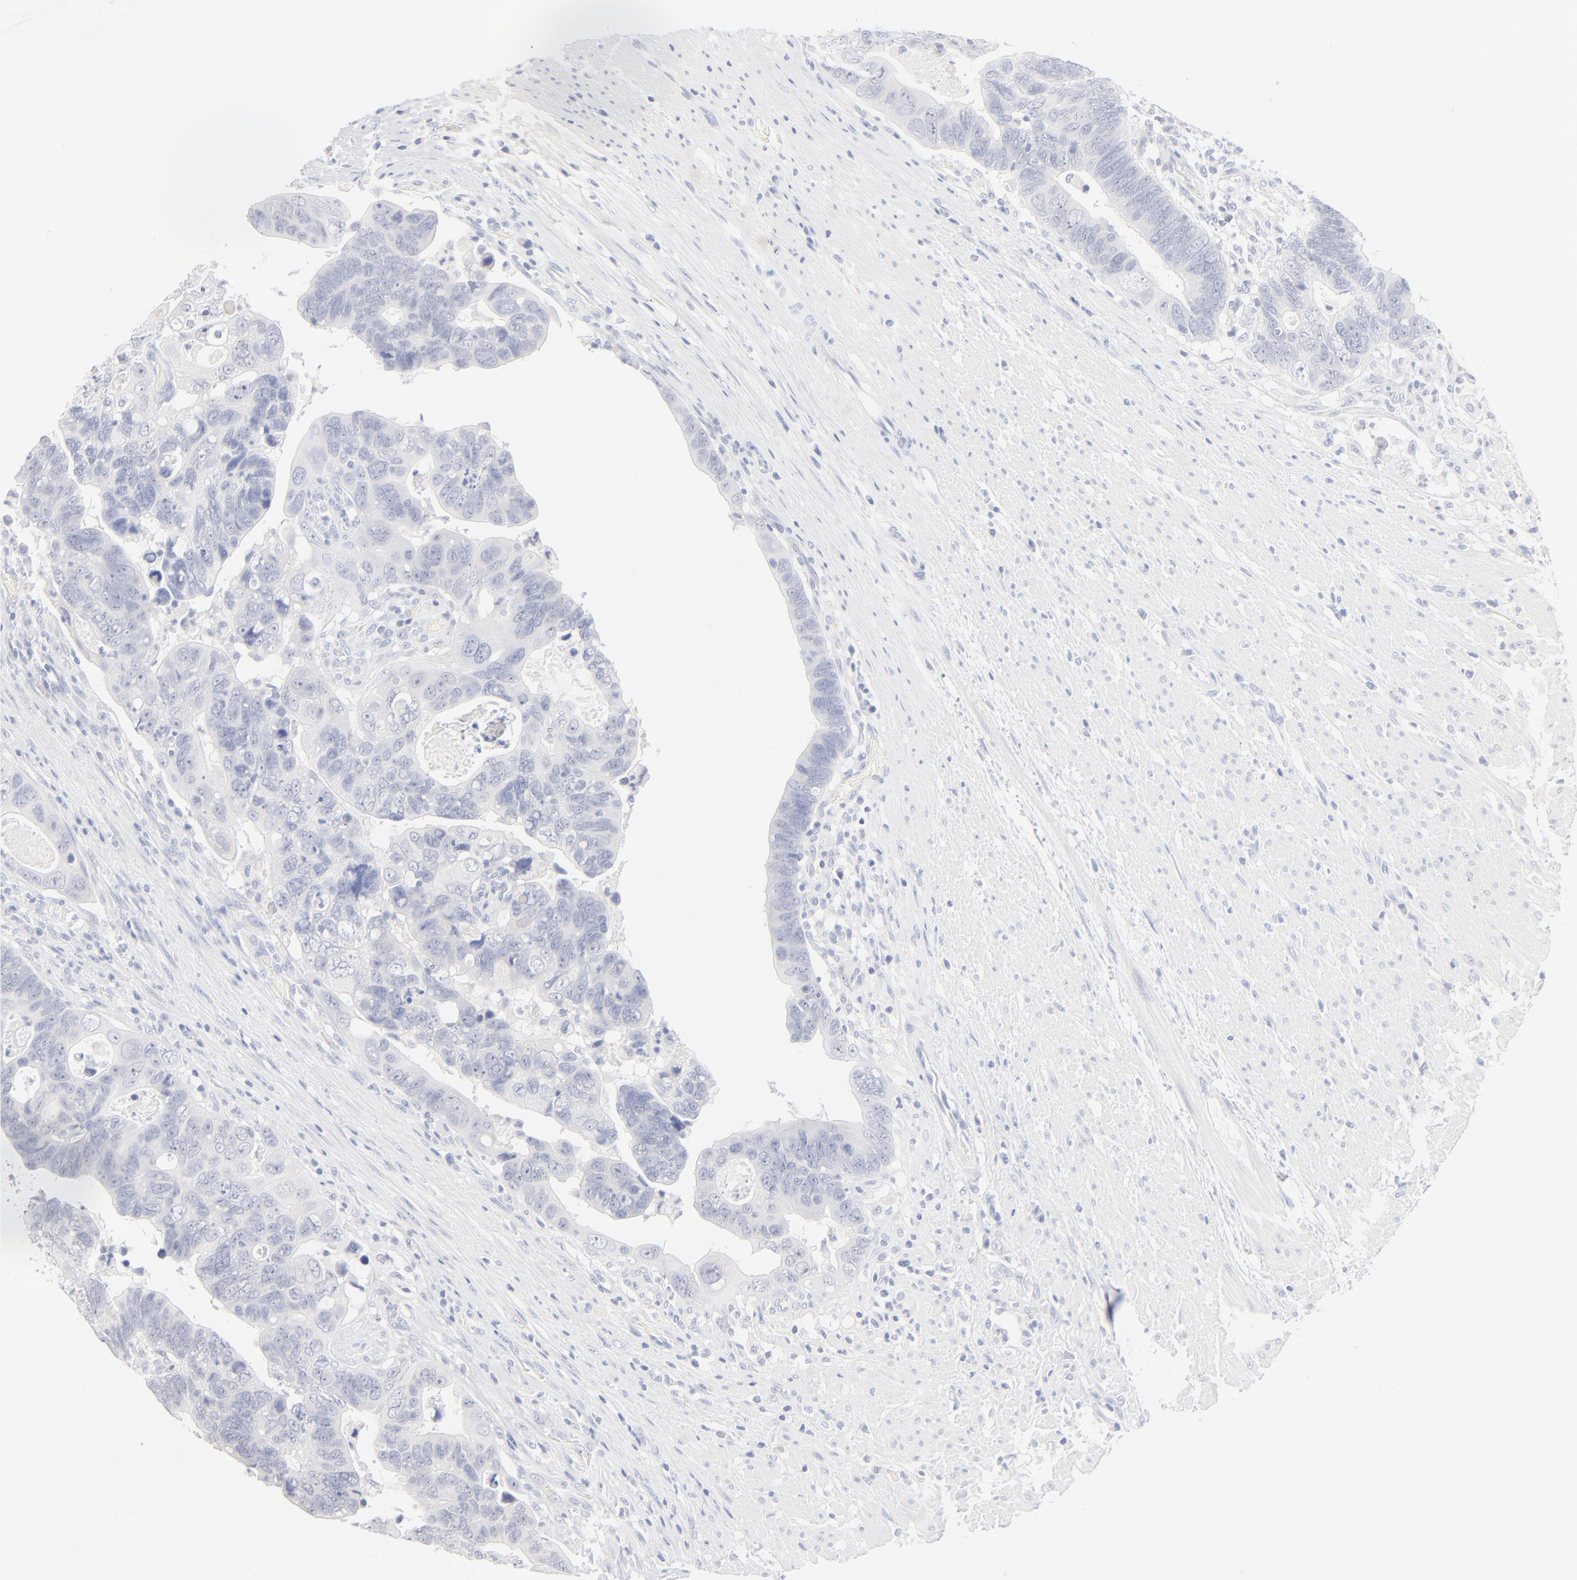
{"staining": {"intensity": "negative", "quantity": "none", "location": "none"}, "tissue": "colorectal cancer", "cell_type": "Tumor cells", "image_type": "cancer", "snomed": [{"axis": "morphology", "description": "Adenocarcinoma, NOS"}, {"axis": "topography", "description": "Rectum"}], "caption": "The IHC image has no significant expression in tumor cells of adenocarcinoma (colorectal) tissue. Brightfield microscopy of immunohistochemistry (IHC) stained with DAB (brown) and hematoxylin (blue), captured at high magnification.", "gene": "ONECUT1", "patient": {"sex": "male", "age": 53}}